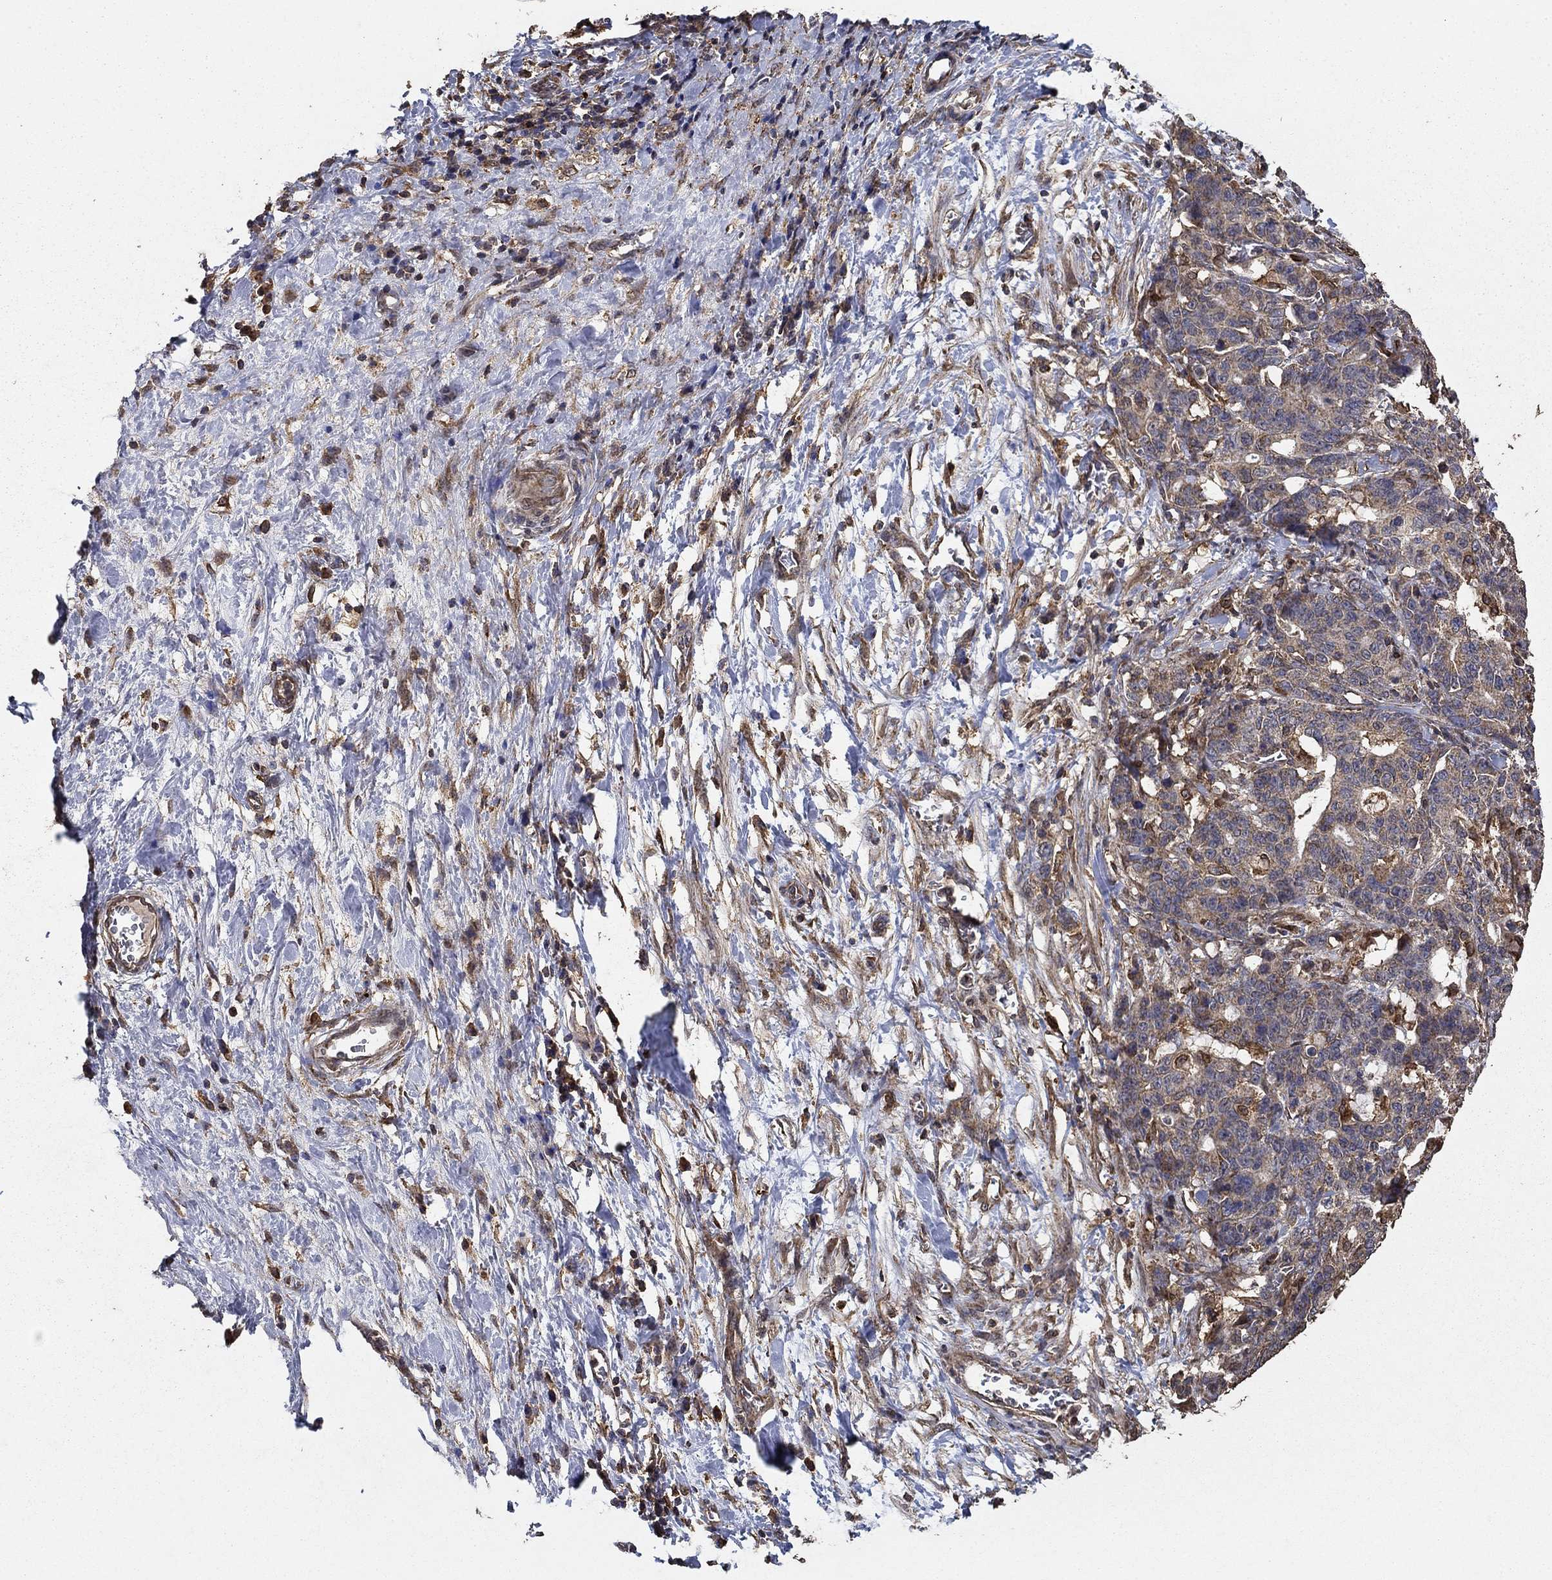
{"staining": {"intensity": "moderate", "quantity": "<25%", "location": "cytoplasmic/membranous"}, "tissue": "stomach cancer", "cell_type": "Tumor cells", "image_type": "cancer", "snomed": [{"axis": "morphology", "description": "Normal tissue, NOS"}, {"axis": "morphology", "description": "Adenocarcinoma, NOS"}, {"axis": "topography", "description": "Stomach"}], "caption": "Brown immunohistochemical staining in adenocarcinoma (stomach) shows moderate cytoplasmic/membranous expression in approximately <25% of tumor cells.", "gene": "IFRD1", "patient": {"sex": "female", "age": 64}}